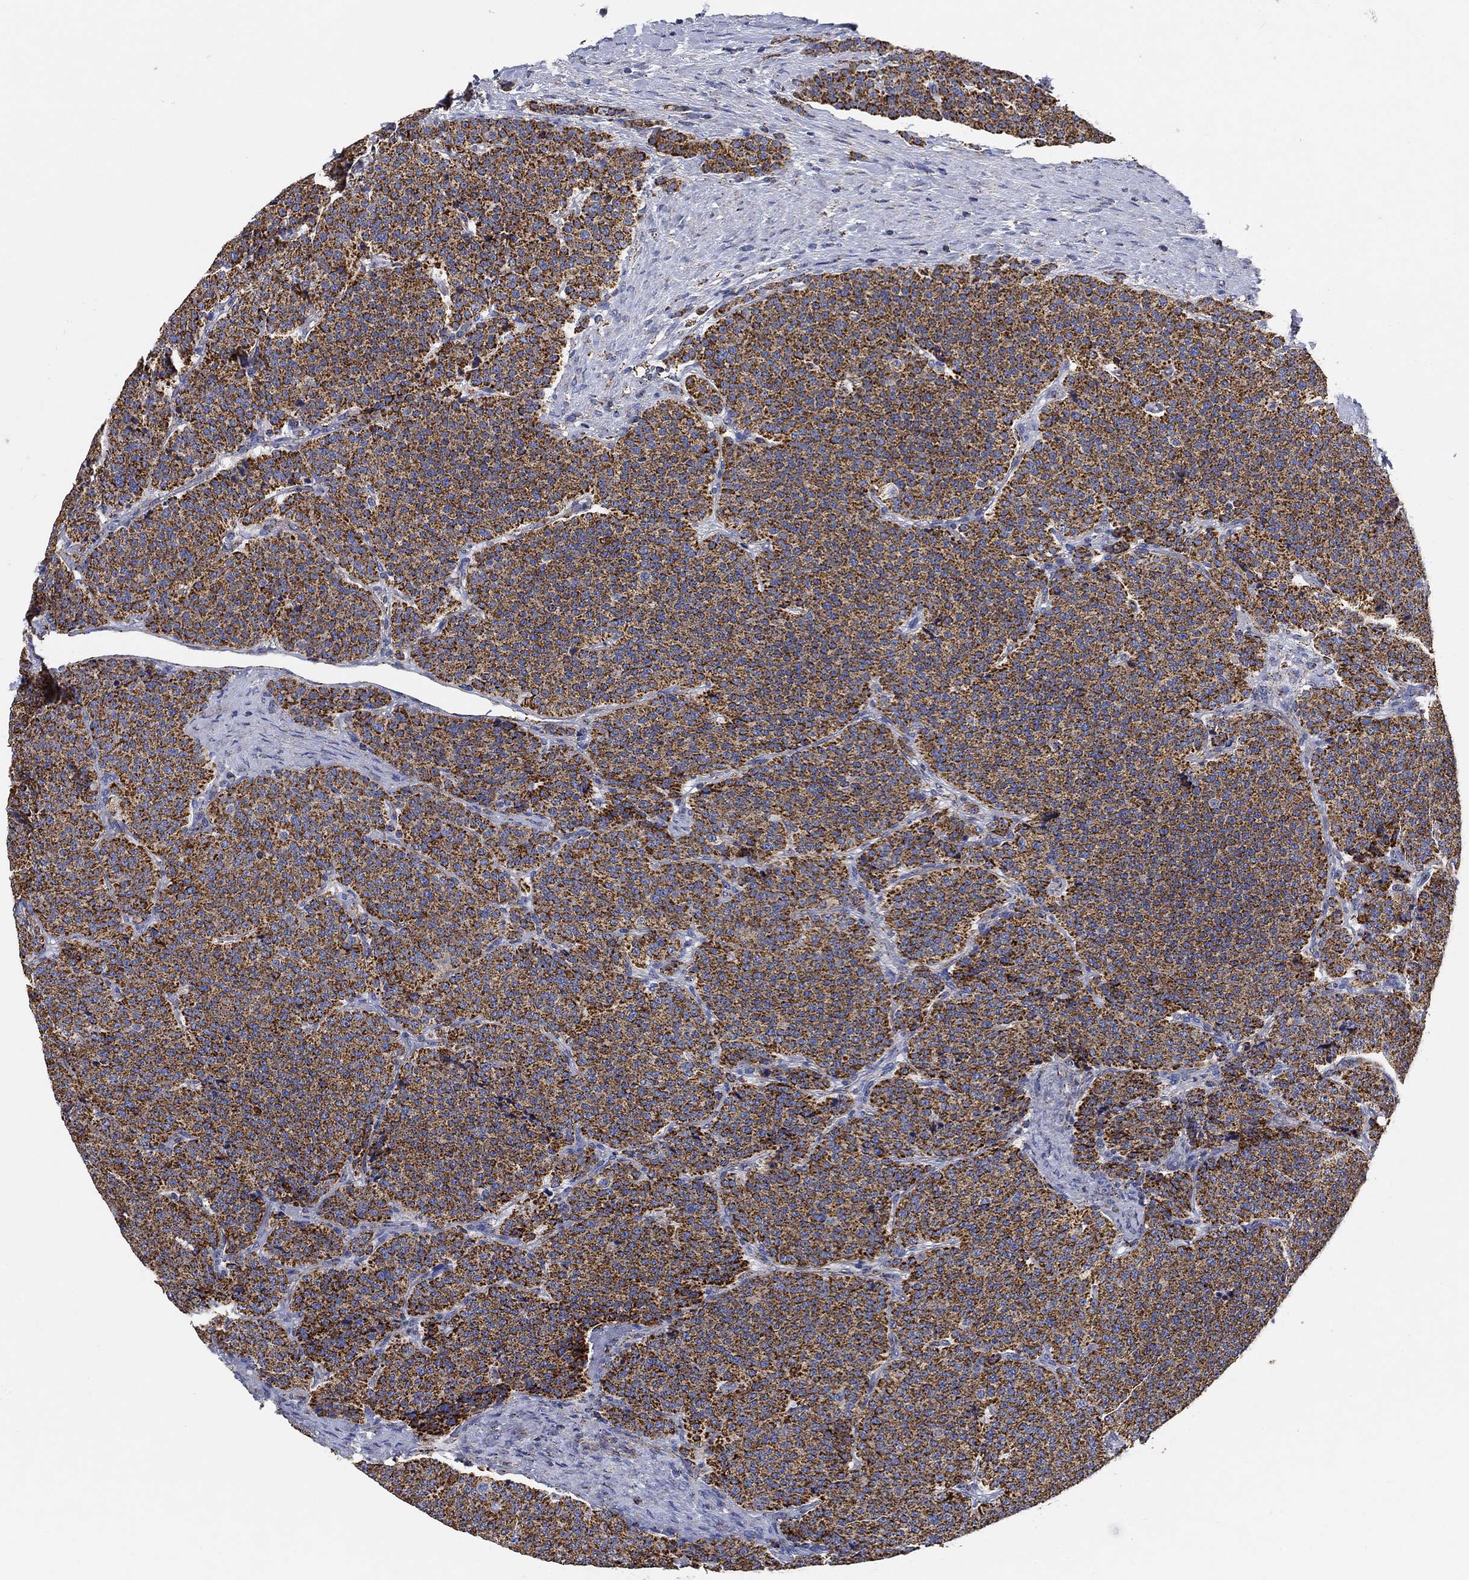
{"staining": {"intensity": "strong", "quantity": ">75%", "location": "cytoplasmic/membranous"}, "tissue": "carcinoid", "cell_type": "Tumor cells", "image_type": "cancer", "snomed": [{"axis": "morphology", "description": "Carcinoid, malignant, NOS"}, {"axis": "topography", "description": "Small intestine"}], "caption": "Strong cytoplasmic/membranous protein expression is appreciated in about >75% of tumor cells in malignant carcinoid.", "gene": "NDUFS3", "patient": {"sex": "female", "age": 58}}